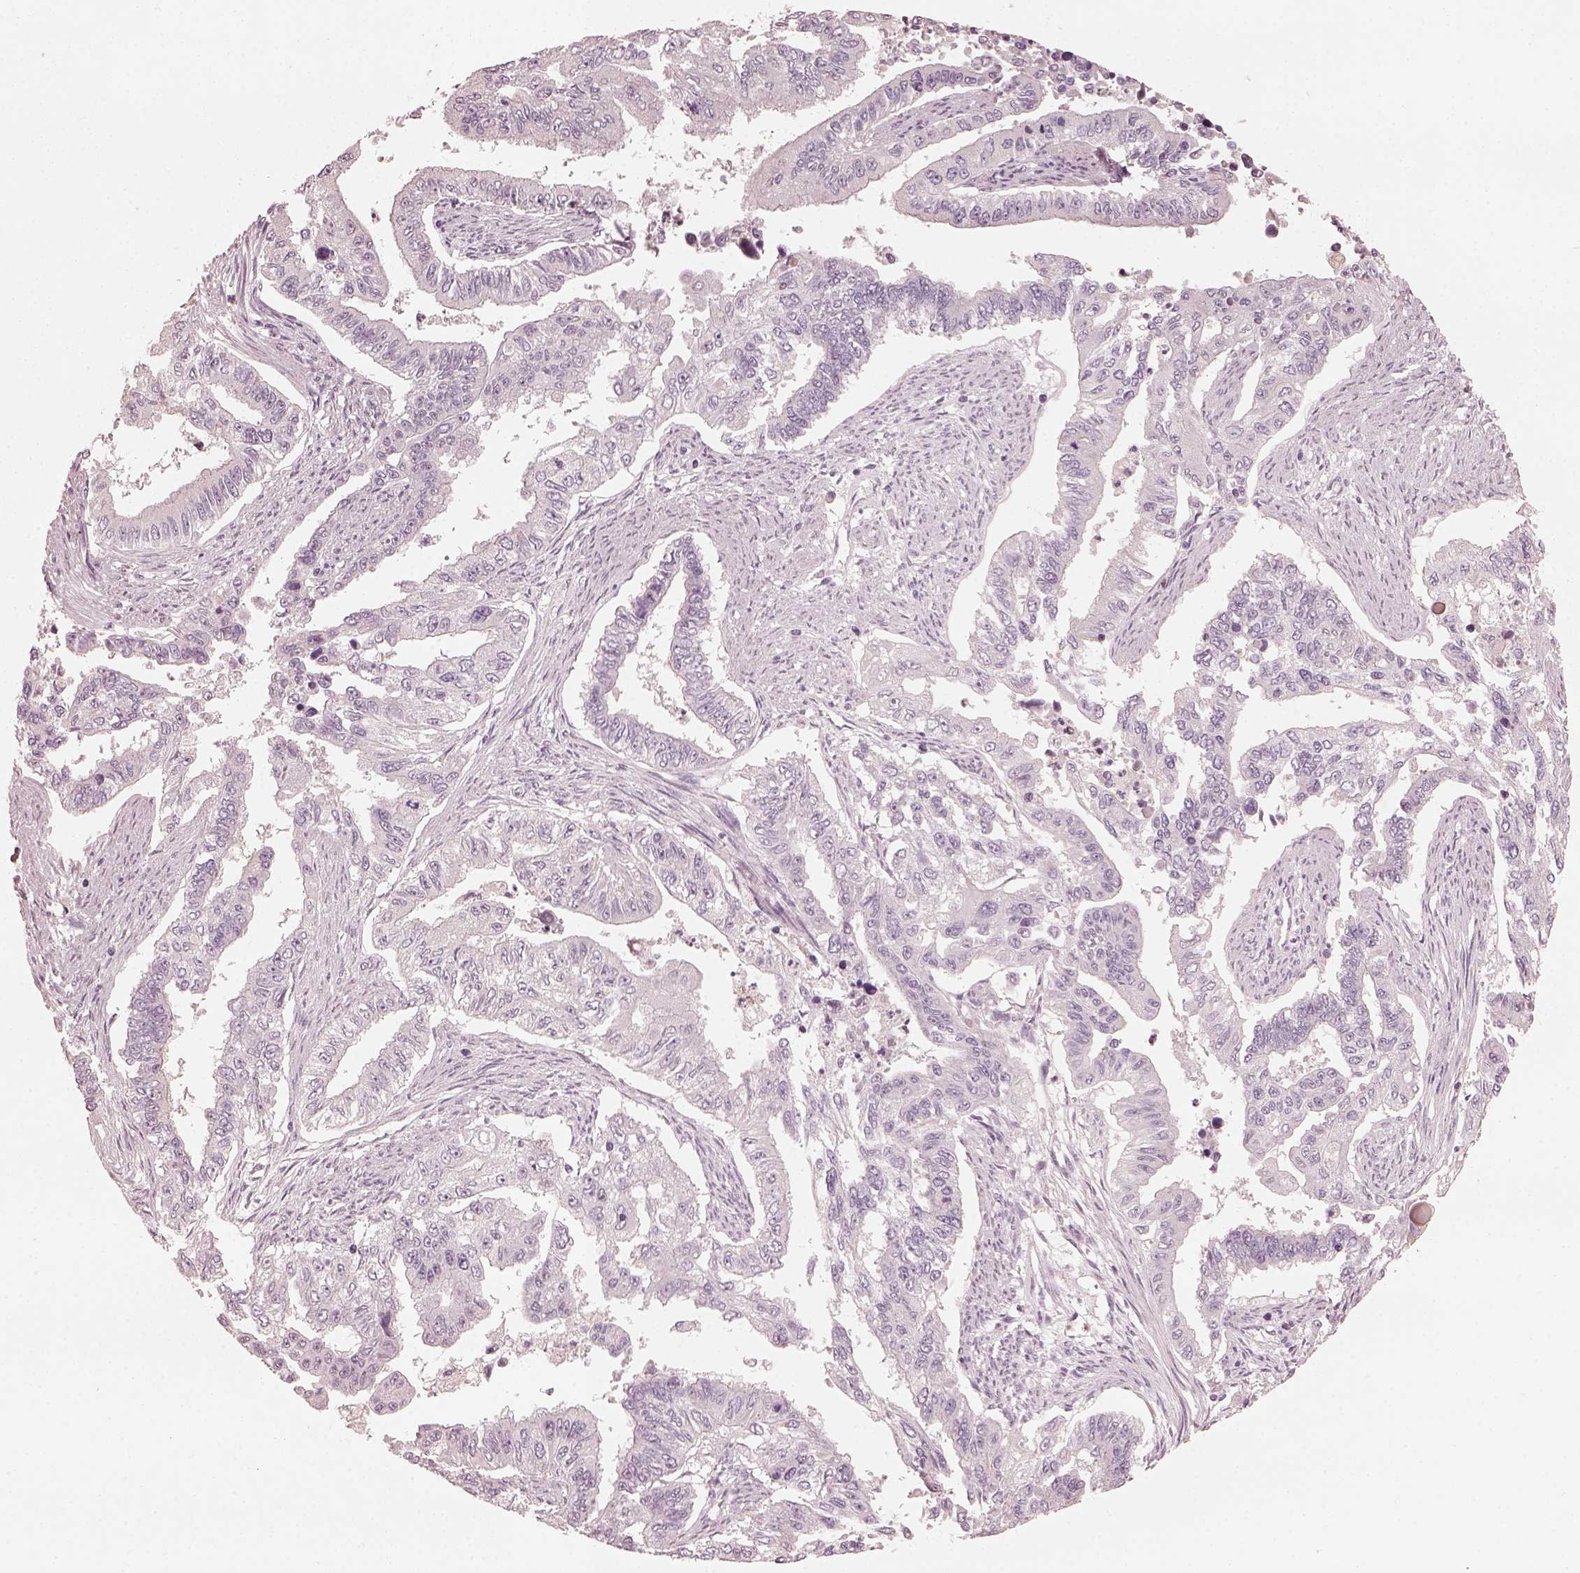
{"staining": {"intensity": "negative", "quantity": "none", "location": "none"}, "tissue": "endometrial cancer", "cell_type": "Tumor cells", "image_type": "cancer", "snomed": [{"axis": "morphology", "description": "Adenocarcinoma, NOS"}, {"axis": "topography", "description": "Uterus"}], "caption": "Tumor cells show no significant protein positivity in endometrial cancer (adenocarcinoma). The staining was performed using DAB (3,3'-diaminobenzidine) to visualize the protein expression in brown, while the nuclei were stained in blue with hematoxylin (Magnification: 20x).", "gene": "OPTC", "patient": {"sex": "female", "age": 59}}